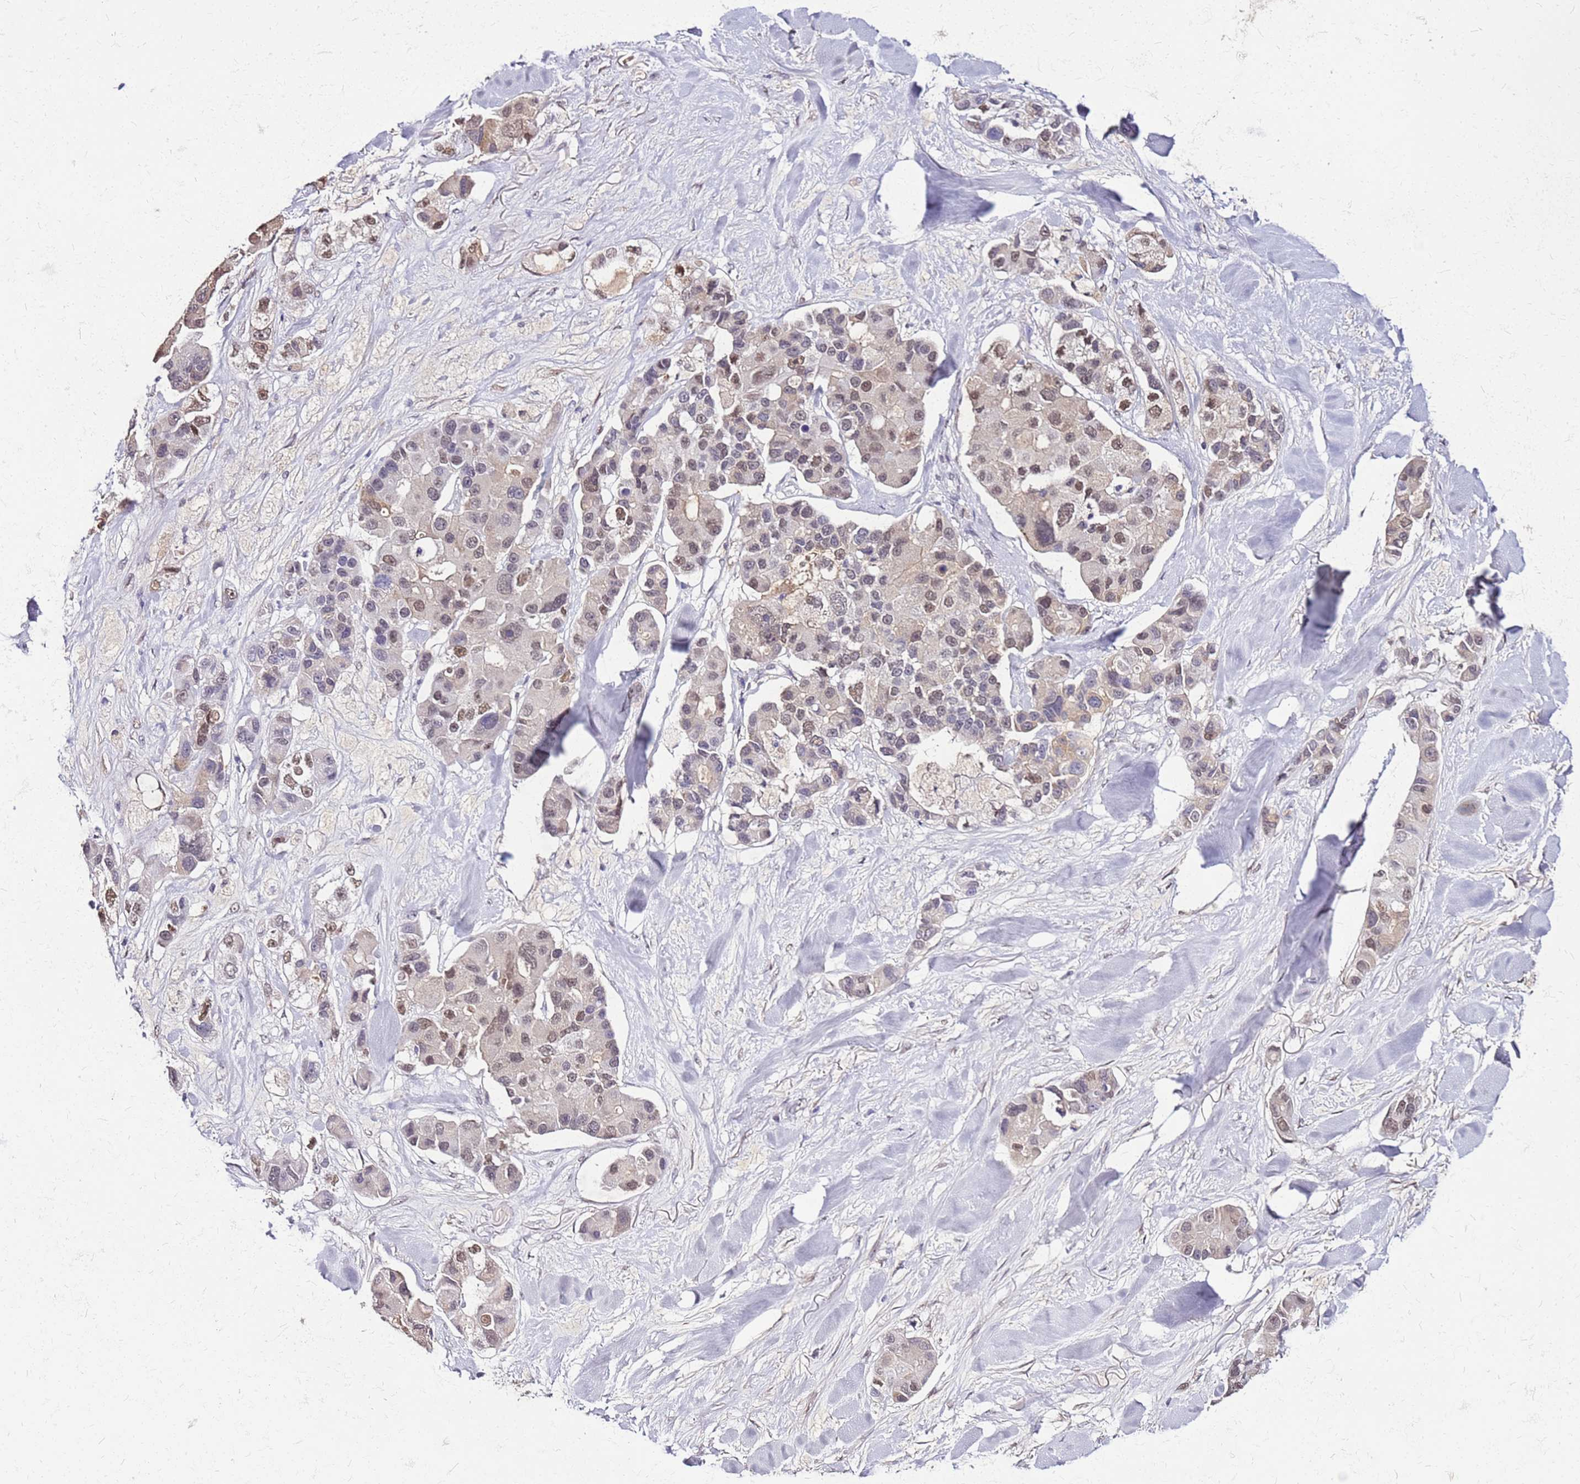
{"staining": {"intensity": "moderate", "quantity": "<25%", "location": "nuclear"}, "tissue": "lung cancer", "cell_type": "Tumor cells", "image_type": "cancer", "snomed": [{"axis": "morphology", "description": "Adenocarcinoma, NOS"}, {"axis": "topography", "description": "Lung"}], "caption": "IHC micrograph of neoplastic tissue: lung adenocarcinoma stained using immunohistochemistry shows low levels of moderate protein expression localized specifically in the nuclear of tumor cells, appearing as a nuclear brown color.", "gene": "ALDH1A3", "patient": {"sex": "female", "age": 54}}